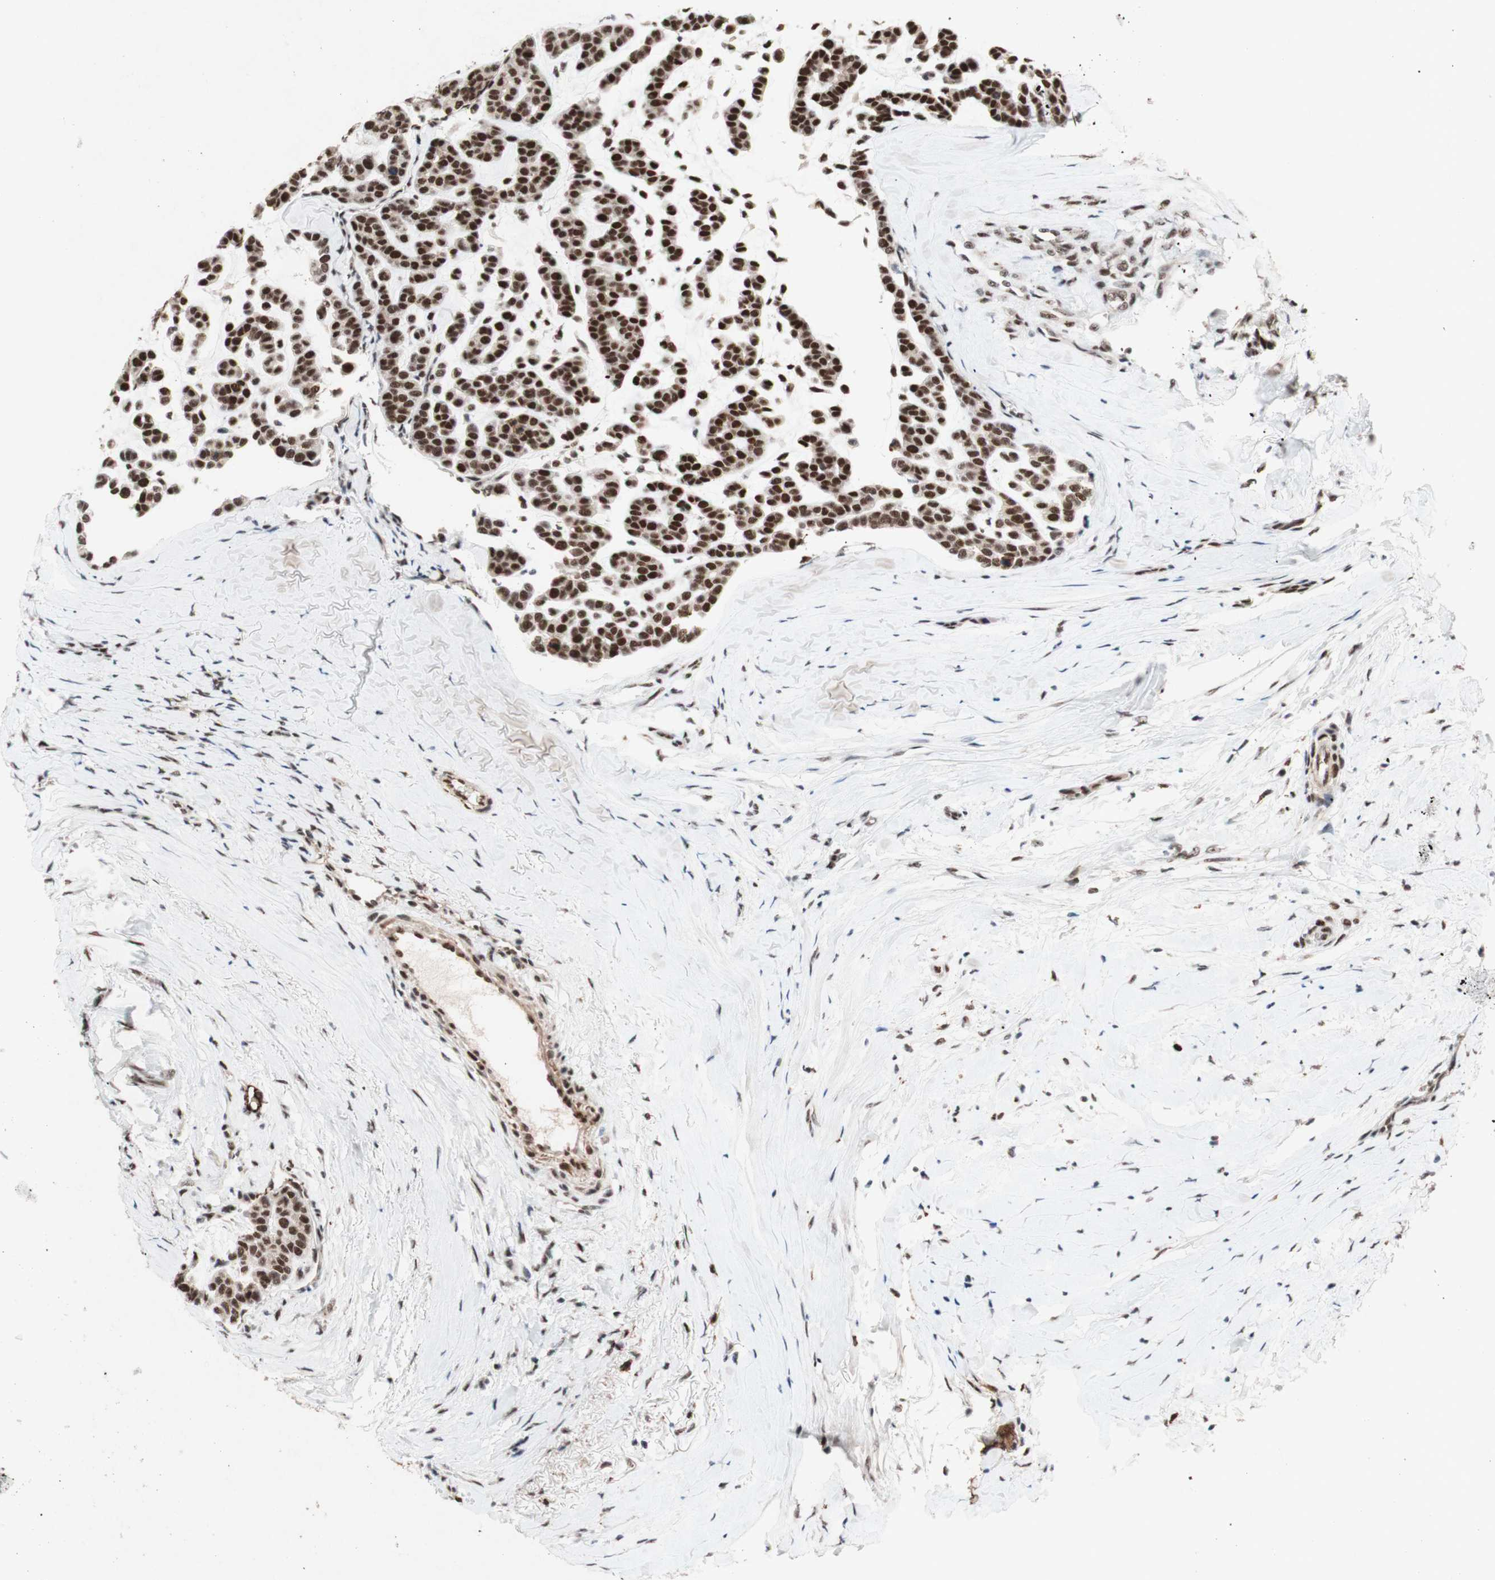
{"staining": {"intensity": "strong", "quantity": ">75%", "location": "nuclear"}, "tissue": "head and neck cancer", "cell_type": "Tumor cells", "image_type": "cancer", "snomed": [{"axis": "morphology", "description": "Adenocarcinoma, NOS"}, {"axis": "morphology", "description": "Adenoma, NOS"}, {"axis": "topography", "description": "Head-Neck"}], "caption": "Head and neck adenoma stained with DAB (3,3'-diaminobenzidine) immunohistochemistry exhibits high levels of strong nuclear staining in approximately >75% of tumor cells. The staining was performed using DAB (3,3'-diaminobenzidine), with brown indicating positive protein expression. Nuclei are stained blue with hematoxylin.", "gene": "TLE1", "patient": {"sex": "female", "age": 55}}